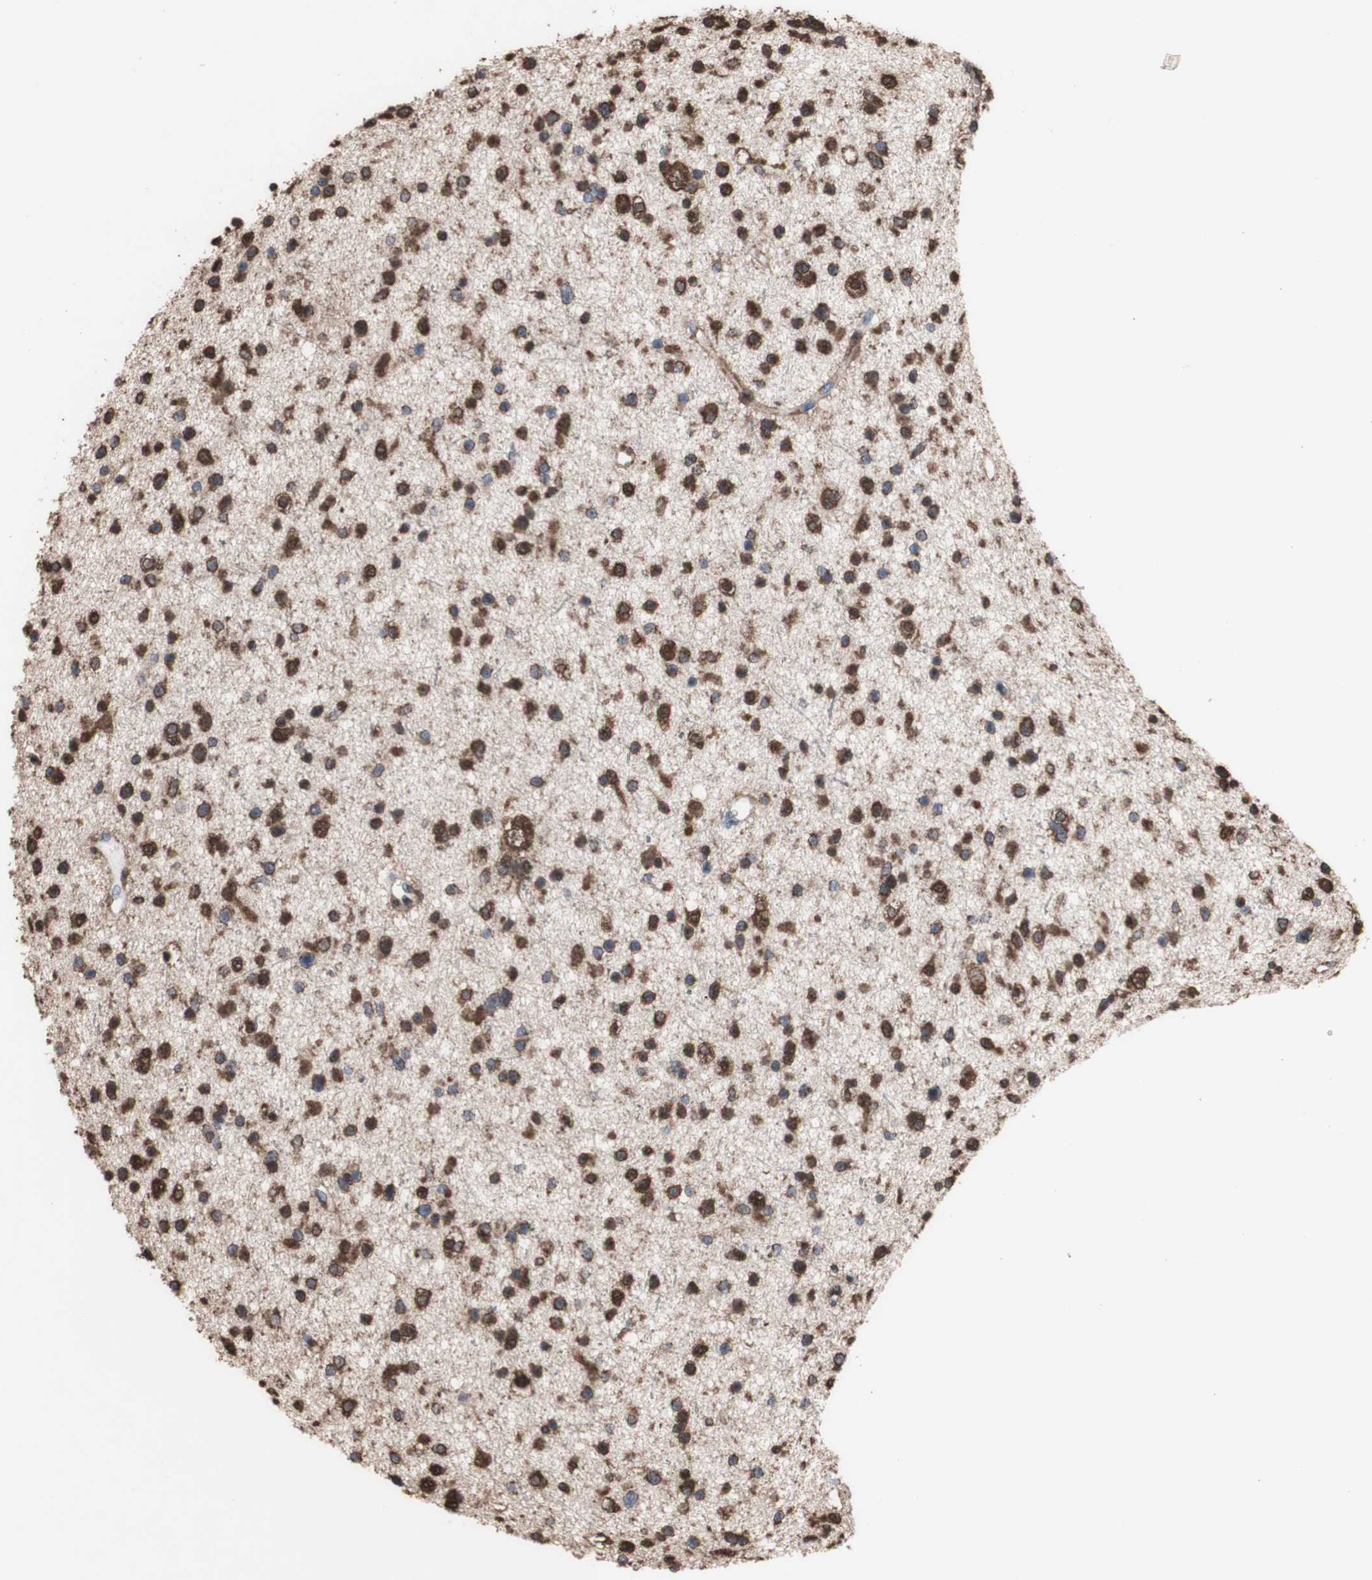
{"staining": {"intensity": "strong", "quantity": ">75%", "location": "cytoplasmic/membranous,nuclear"}, "tissue": "glioma", "cell_type": "Tumor cells", "image_type": "cancer", "snomed": [{"axis": "morphology", "description": "Glioma, malignant, Low grade"}, {"axis": "topography", "description": "Brain"}], "caption": "The immunohistochemical stain shows strong cytoplasmic/membranous and nuclear positivity in tumor cells of glioma tissue.", "gene": "PIDD1", "patient": {"sex": "female", "age": 37}}